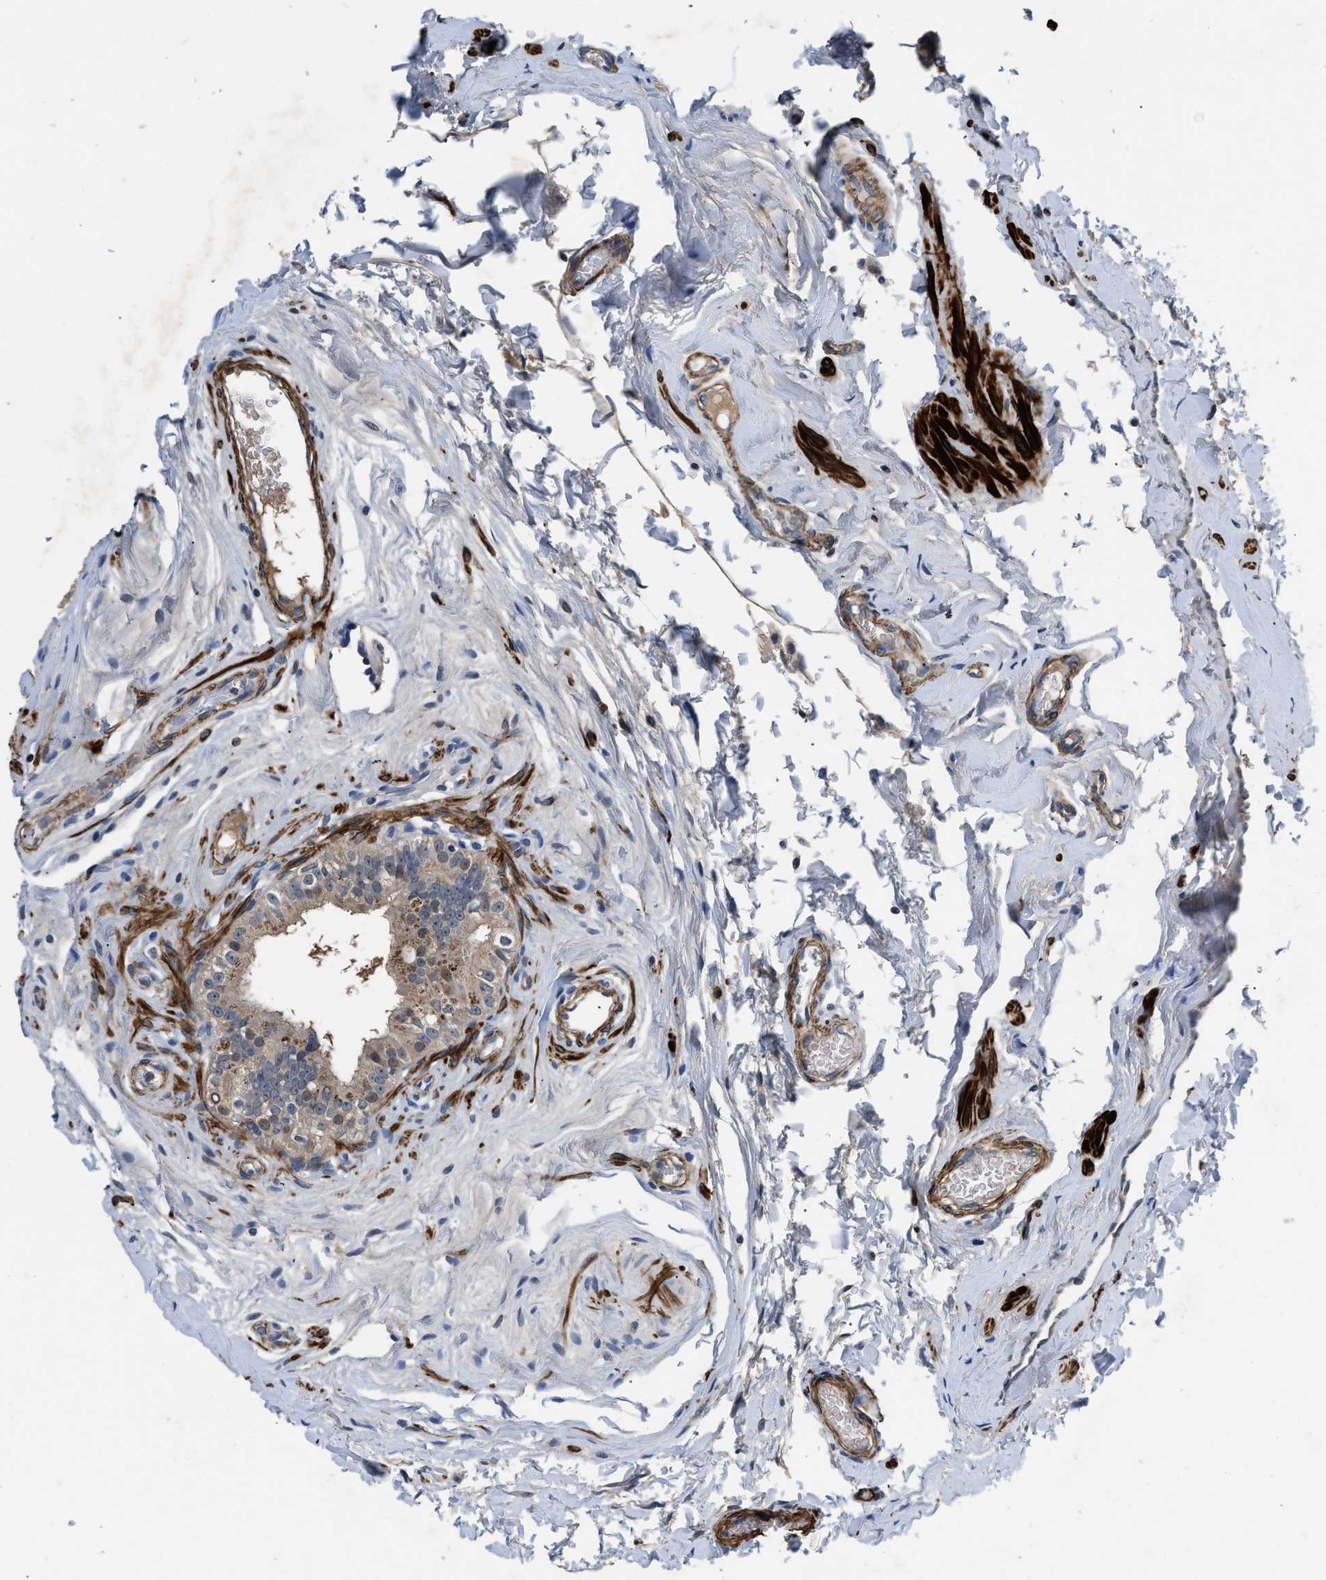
{"staining": {"intensity": "moderate", "quantity": ">75%", "location": "cytoplasmic/membranous"}, "tissue": "epididymis", "cell_type": "Glandular cells", "image_type": "normal", "snomed": [{"axis": "morphology", "description": "Normal tissue, NOS"}, {"axis": "topography", "description": "Testis"}, {"axis": "topography", "description": "Epididymis"}], "caption": "Protein expression analysis of unremarkable human epididymis reveals moderate cytoplasmic/membranous expression in approximately >75% of glandular cells. Nuclei are stained in blue.", "gene": "LANCL2", "patient": {"sex": "male", "age": 36}}